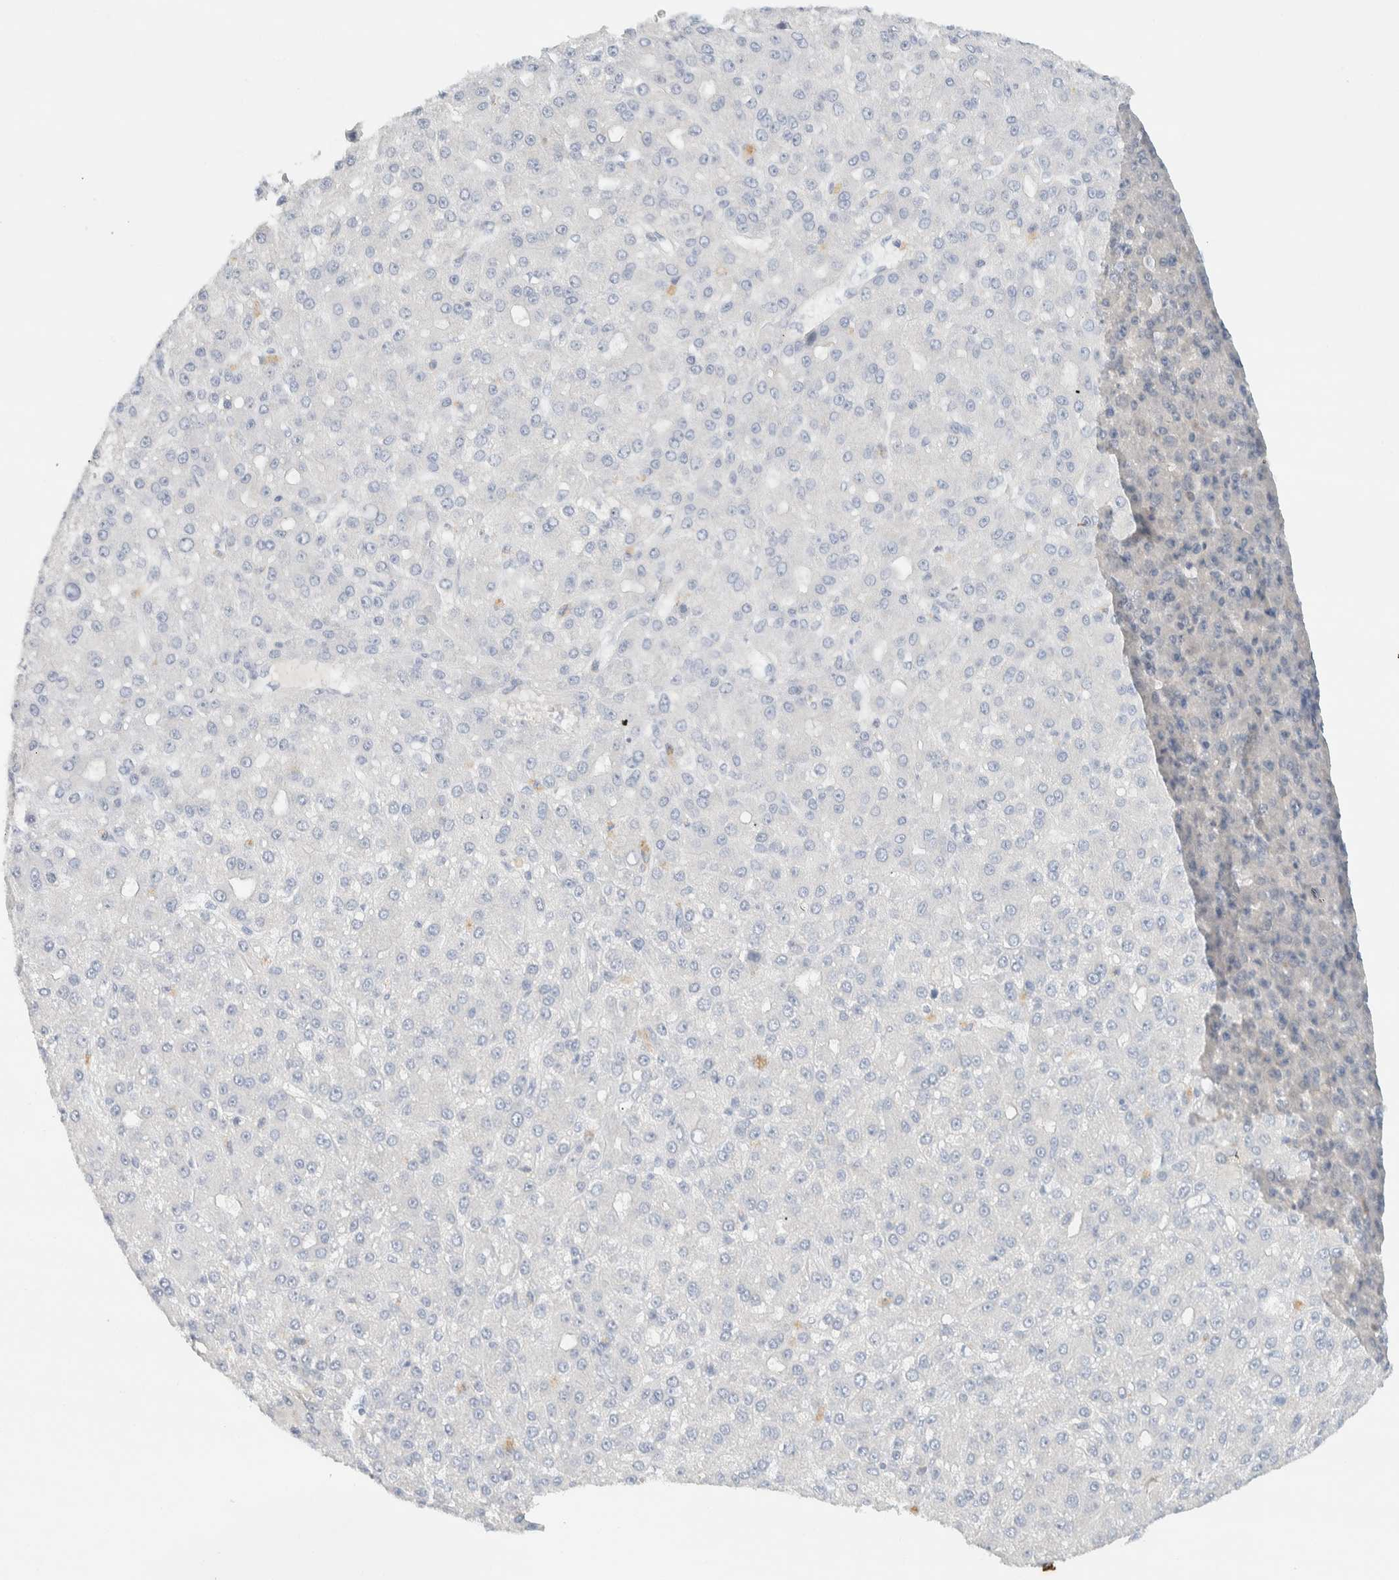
{"staining": {"intensity": "negative", "quantity": "none", "location": "none"}, "tissue": "liver cancer", "cell_type": "Tumor cells", "image_type": "cancer", "snomed": [{"axis": "morphology", "description": "Carcinoma, Hepatocellular, NOS"}, {"axis": "topography", "description": "Liver"}], "caption": "This is a histopathology image of IHC staining of liver cancer, which shows no expression in tumor cells.", "gene": "ALOX12B", "patient": {"sex": "male", "age": 67}}